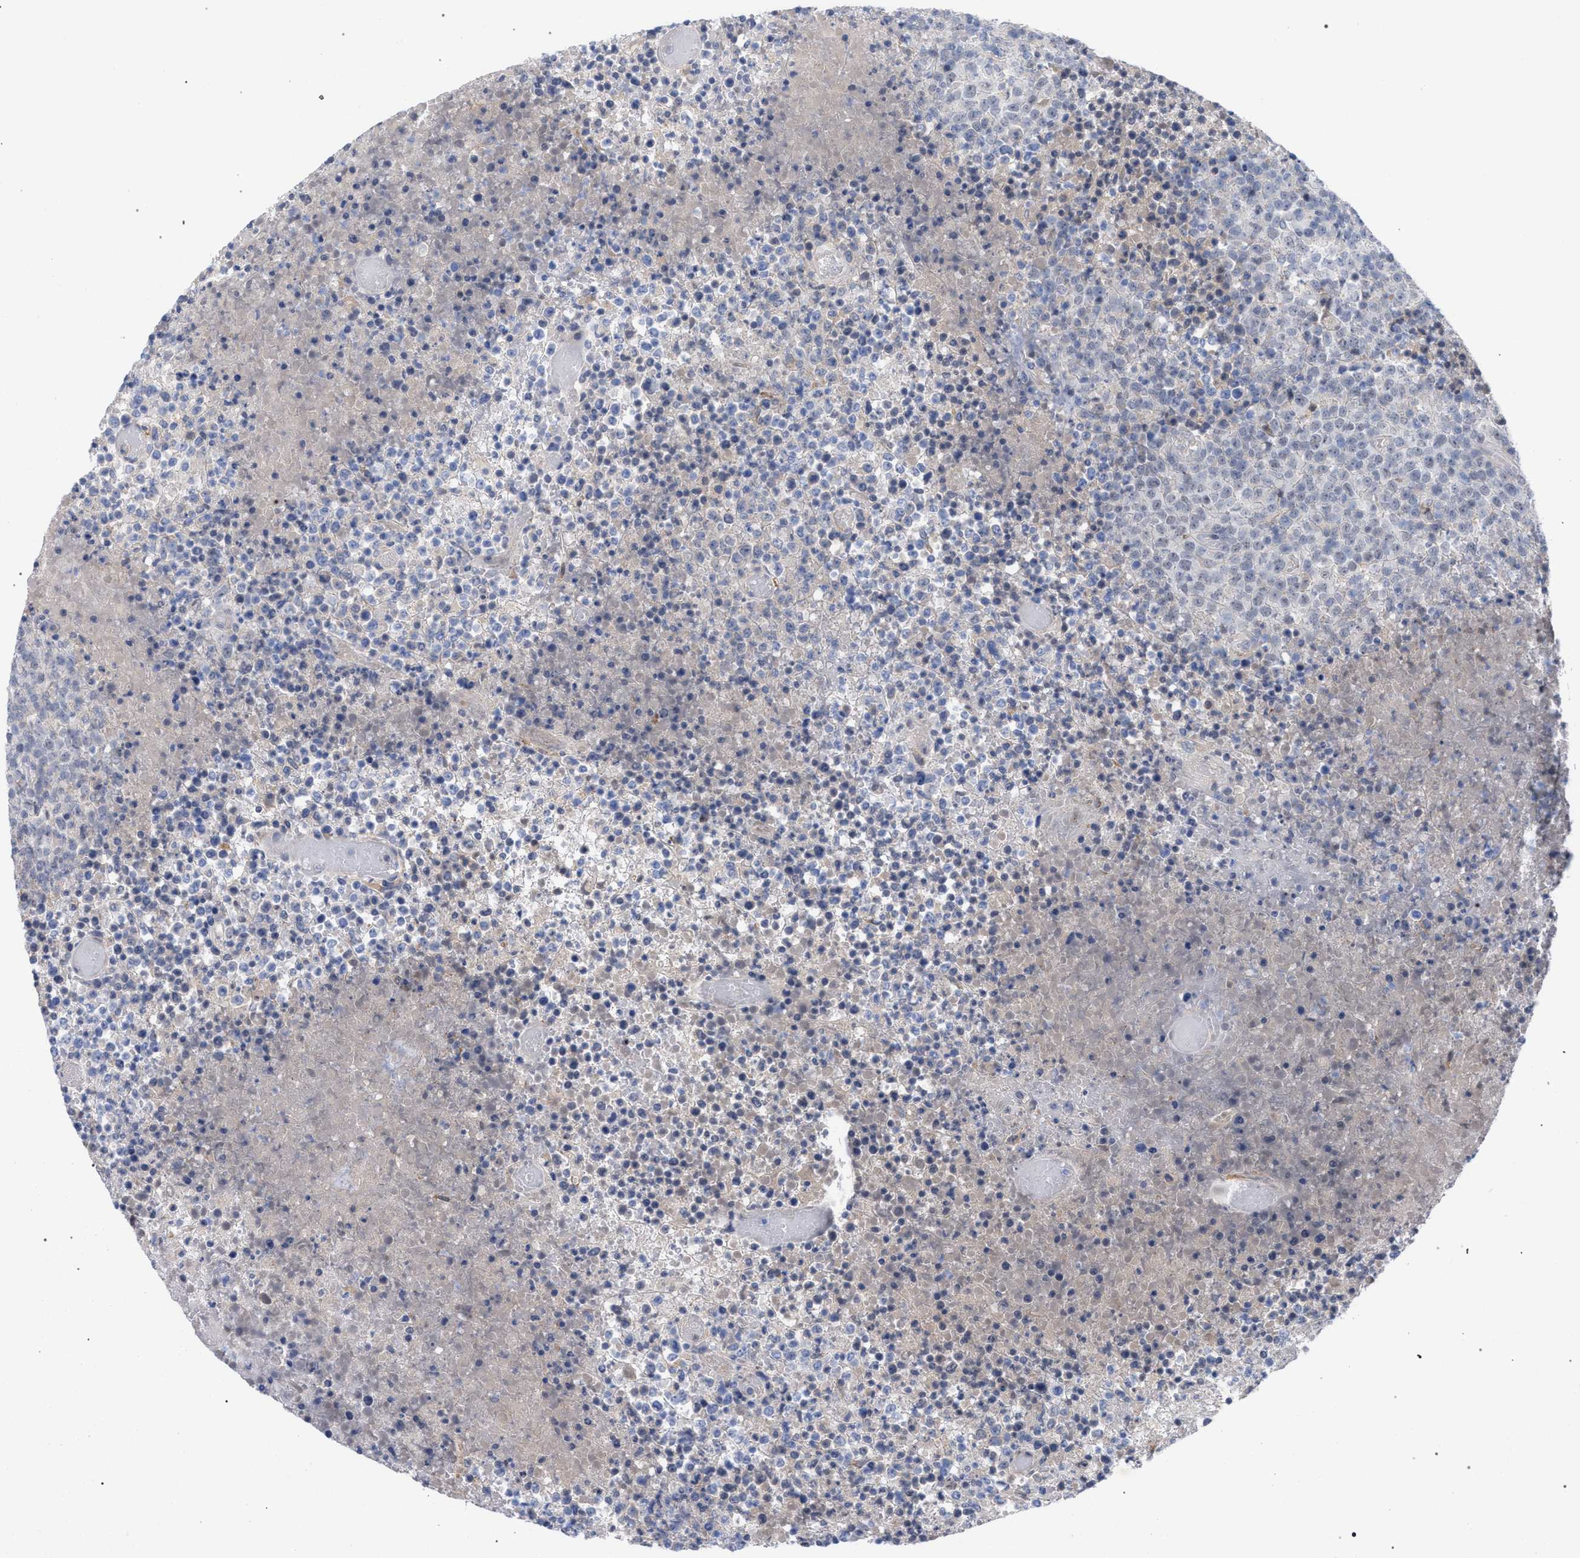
{"staining": {"intensity": "negative", "quantity": "none", "location": "none"}, "tissue": "lymphoma", "cell_type": "Tumor cells", "image_type": "cancer", "snomed": [{"axis": "morphology", "description": "Malignant lymphoma, non-Hodgkin's type, High grade"}, {"axis": "topography", "description": "Lymph node"}], "caption": "This is an immunohistochemistry (IHC) photomicrograph of high-grade malignant lymphoma, non-Hodgkin's type. There is no positivity in tumor cells.", "gene": "FHOD3", "patient": {"sex": "male", "age": 13}}